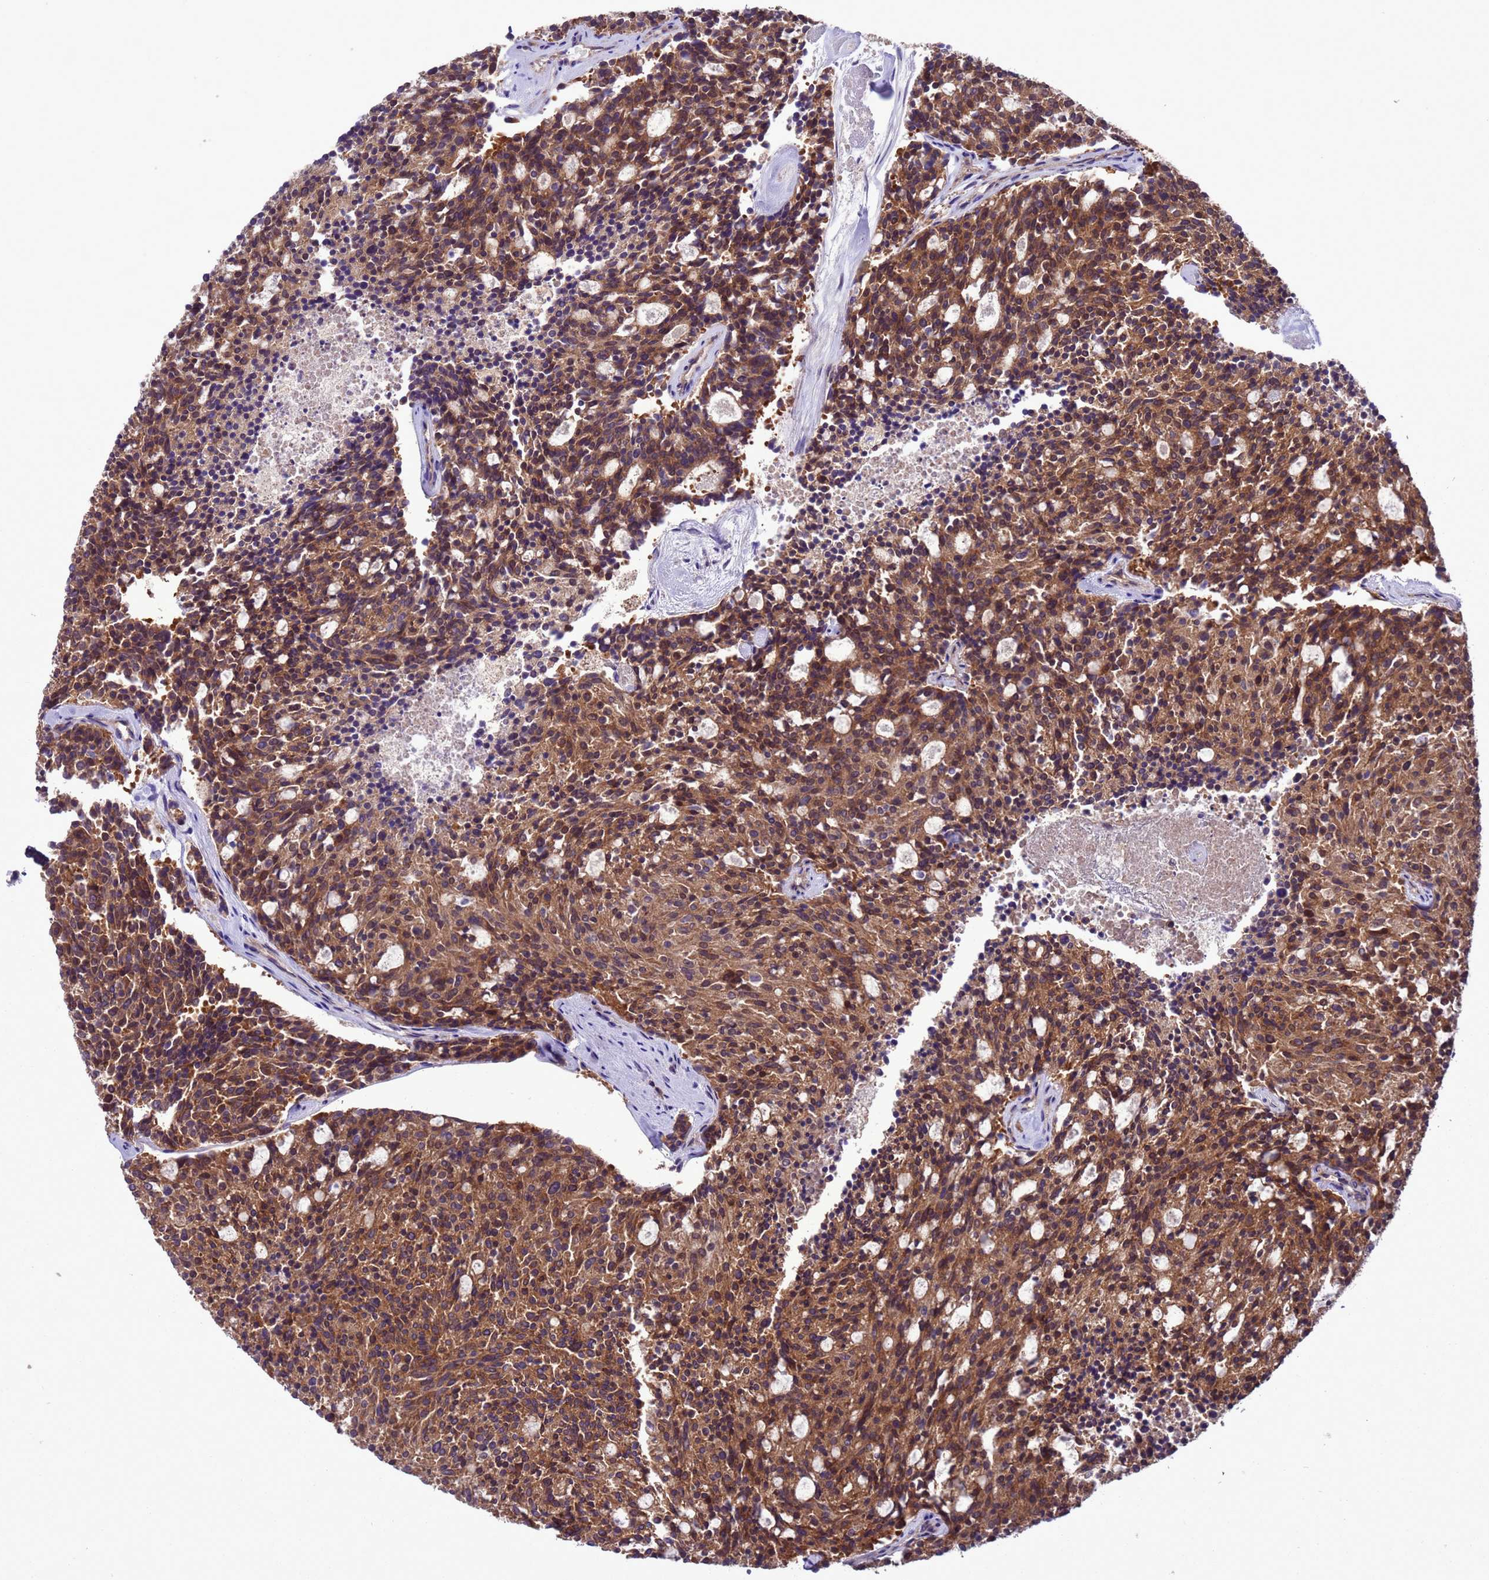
{"staining": {"intensity": "moderate", "quantity": ">75%", "location": "cytoplasmic/membranous"}, "tissue": "carcinoid", "cell_type": "Tumor cells", "image_type": "cancer", "snomed": [{"axis": "morphology", "description": "Carcinoid, malignant, NOS"}, {"axis": "topography", "description": "Pancreas"}], "caption": "Human carcinoid stained with a brown dye shows moderate cytoplasmic/membranous positive staining in approximately >75% of tumor cells.", "gene": "ARHGAP12", "patient": {"sex": "female", "age": 54}}